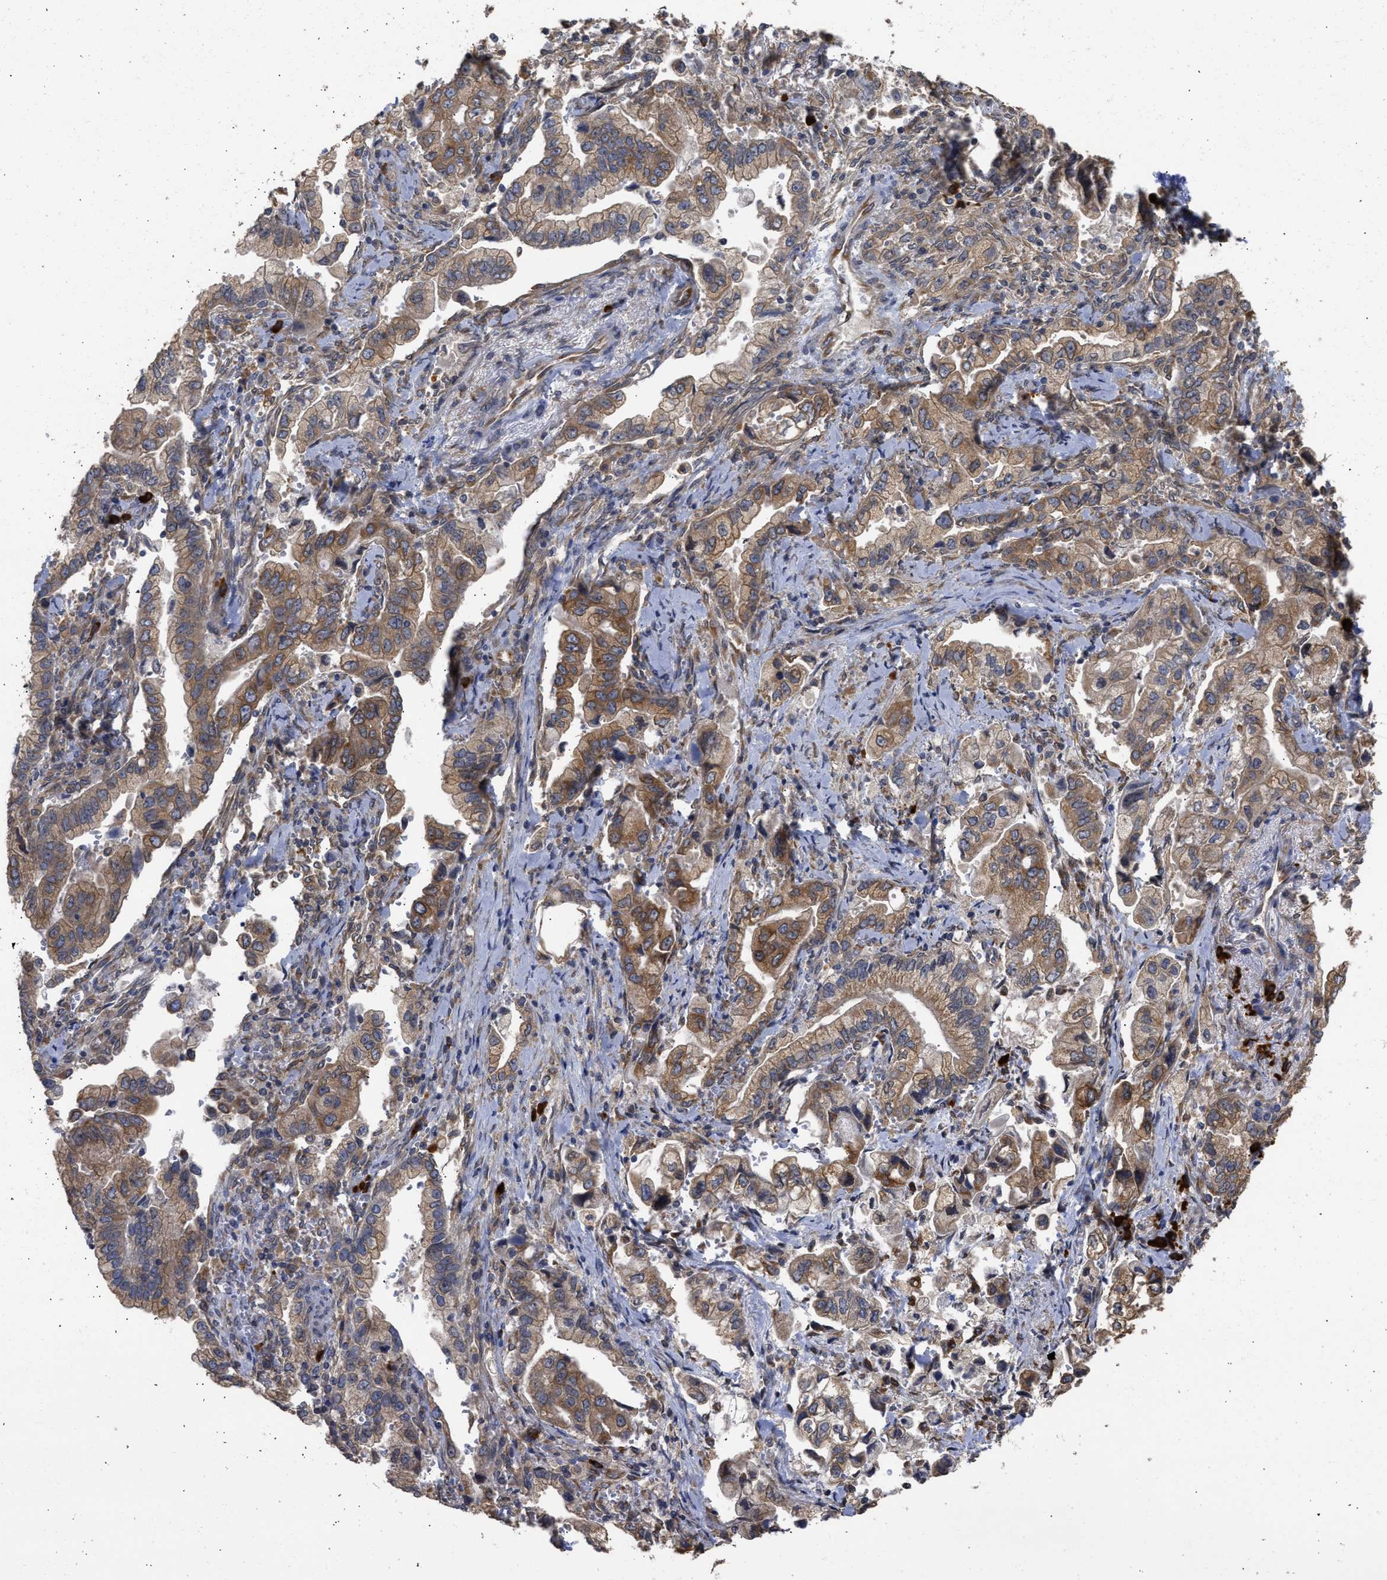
{"staining": {"intensity": "moderate", "quantity": ">75%", "location": "cytoplasmic/membranous"}, "tissue": "stomach cancer", "cell_type": "Tumor cells", "image_type": "cancer", "snomed": [{"axis": "morphology", "description": "Normal tissue, NOS"}, {"axis": "morphology", "description": "Adenocarcinoma, NOS"}, {"axis": "topography", "description": "Stomach"}], "caption": "Protein expression analysis of human stomach adenocarcinoma reveals moderate cytoplasmic/membranous expression in approximately >75% of tumor cells.", "gene": "DNAJC1", "patient": {"sex": "male", "age": 62}}